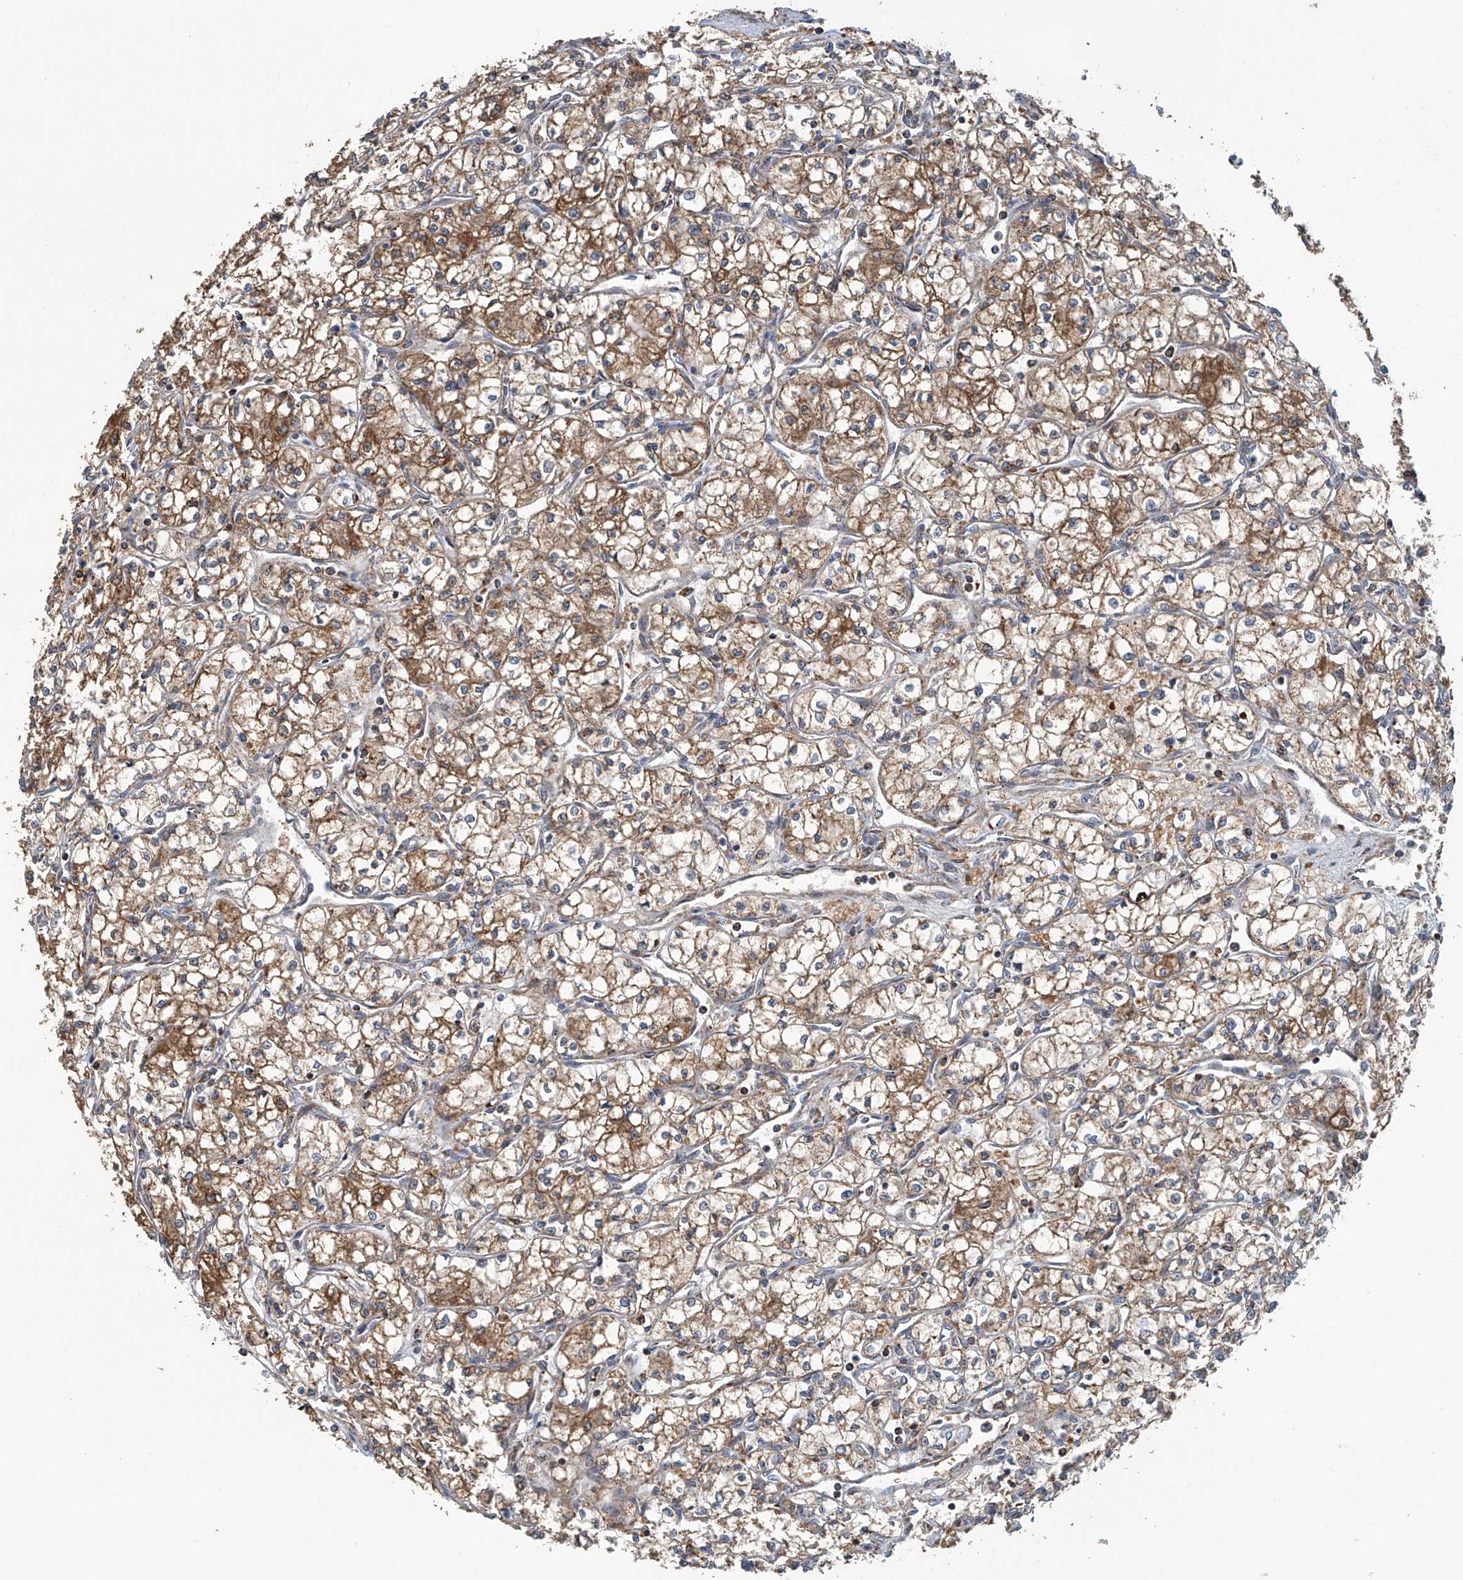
{"staining": {"intensity": "moderate", "quantity": ">75%", "location": "cytoplasmic/membranous"}, "tissue": "renal cancer", "cell_type": "Tumor cells", "image_type": "cancer", "snomed": [{"axis": "morphology", "description": "Adenocarcinoma, NOS"}, {"axis": "topography", "description": "Kidney"}], "caption": "Renal adenocarcinoma was stained to show a protein in brown. There is medium levels of moderate cytoplasmic/membranous expression in about >75% of tumor cells.", "gene": "COMMD1", "patient": {"sex": "male", "age": 59}}